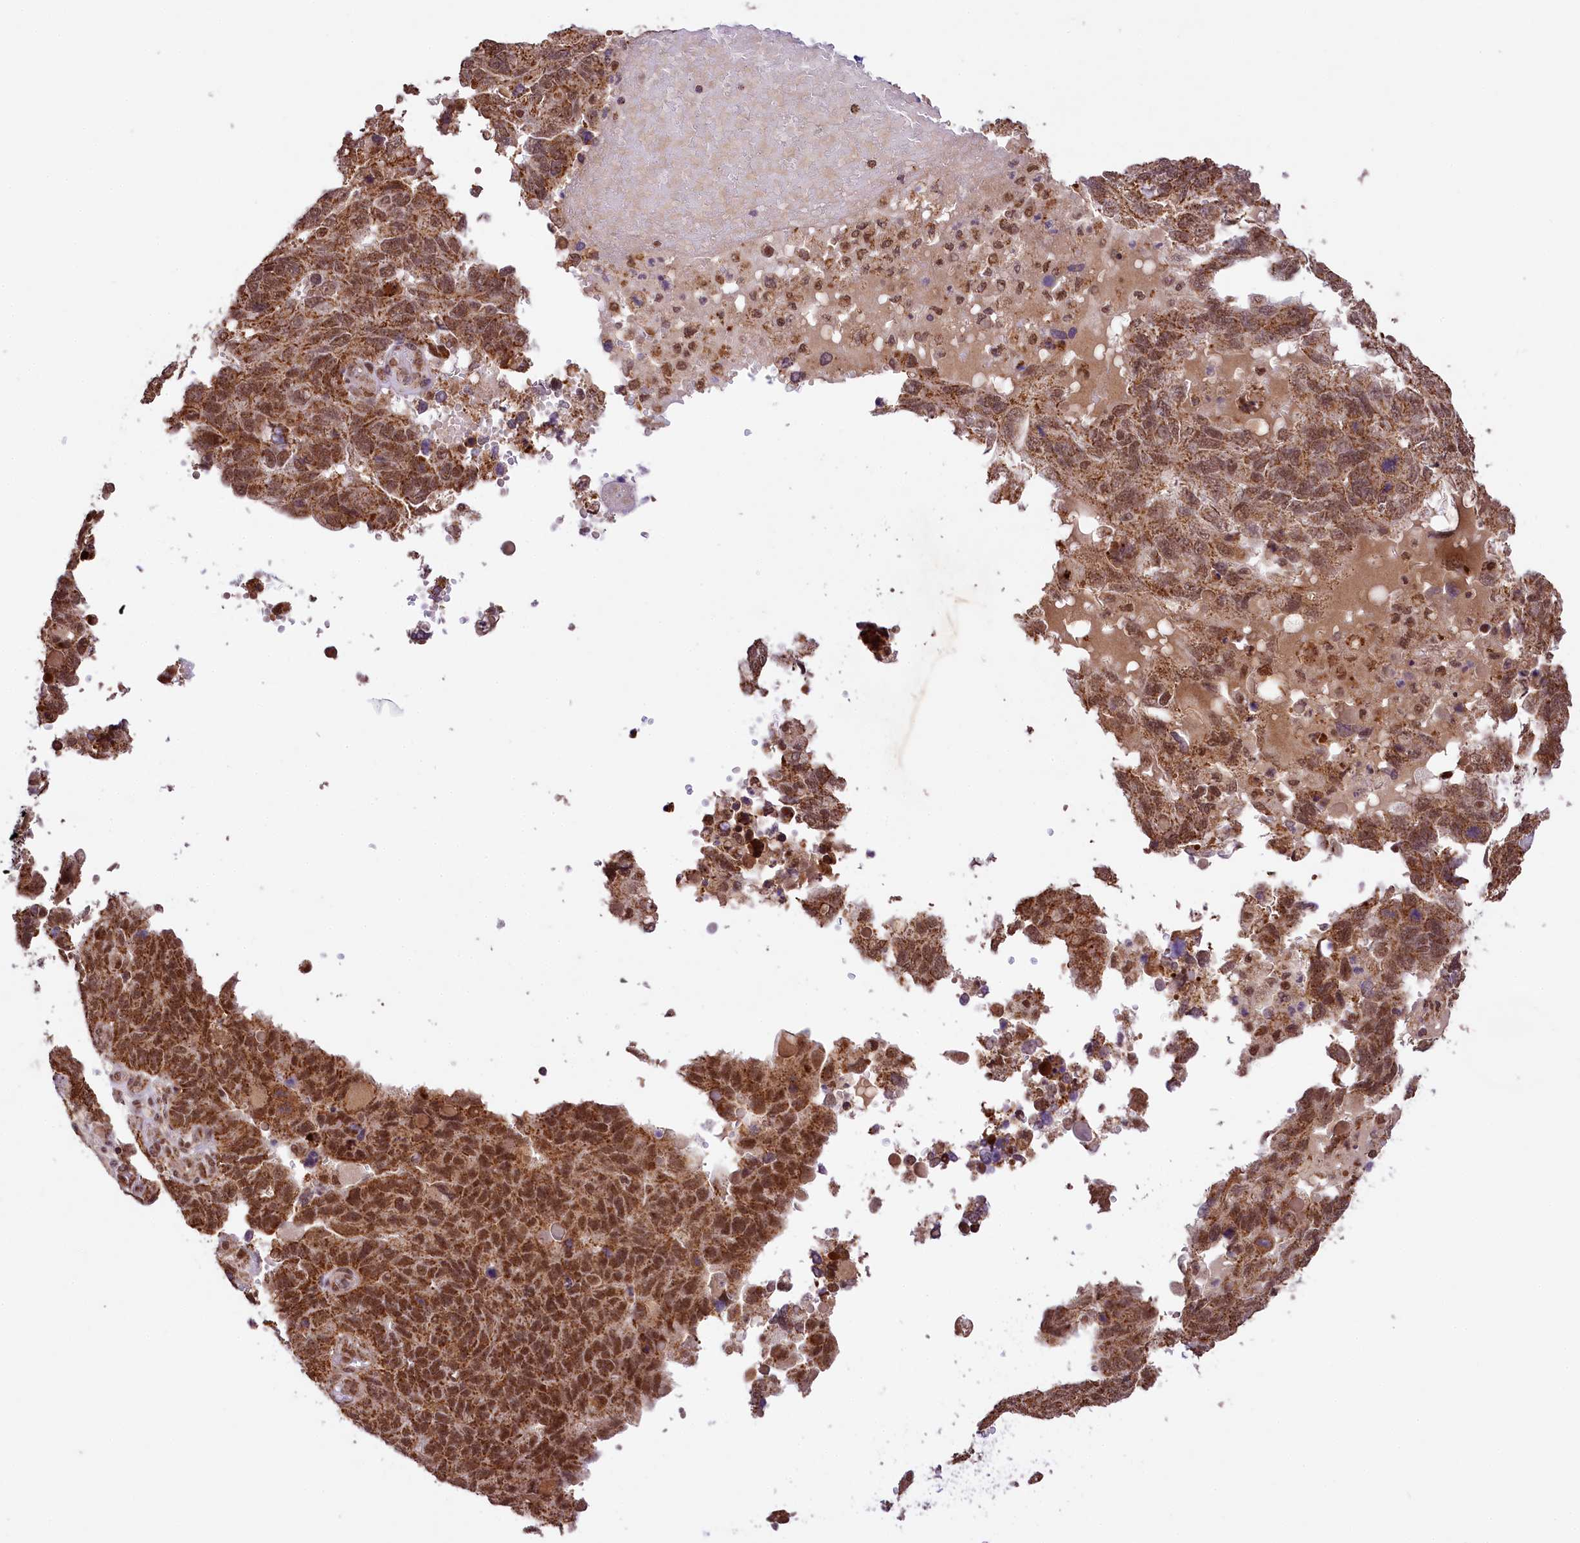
{"staining": {"intensity": "strong", "quantity": ">75%", "location": "nuclear"}, "tissue": "endometrial cancer", "cell_type": "Tumor cells", "image_type": "cancer", "snomed": [{"axis": "morphology", "description": "Adenocarcinoma, NOS"}, {"axis": "topography", "description": "Endometrium"}], "caption": "Immunohistochemistry micrograph of neoplastic tissue: endometrial adenocarcinoma stained using immunohistochemistry exhibits high levels of strong protein expression localized specifically in the nuclear of tumor cells, appearing as a nuclear brown color.", "gene": "PAF1", "patient": {"sex": "female", "age": 66}}